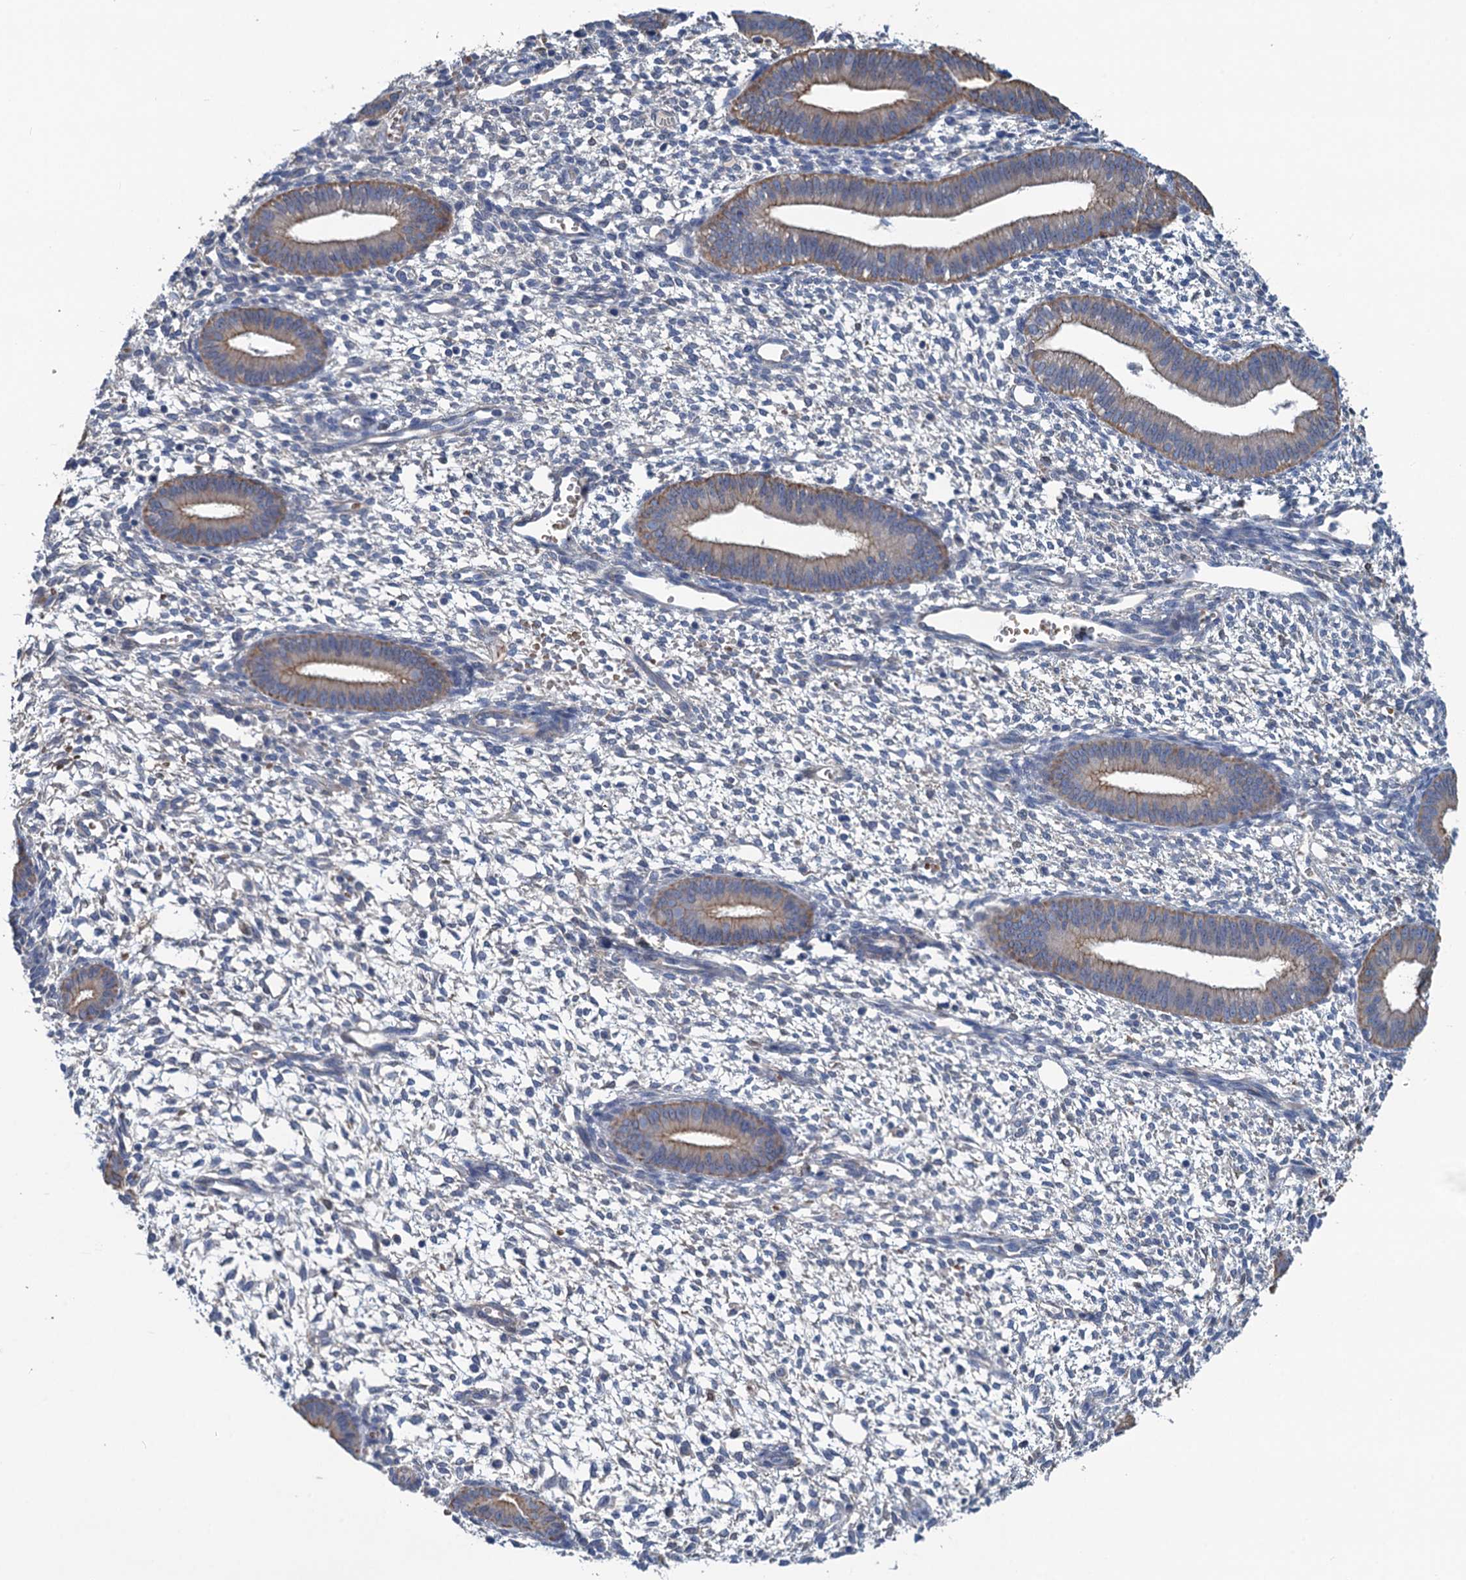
{"staining": {"intensity": "negative", "quantity": "none", "location": "none"}, "tissue": "endometrium", "cell_type": "Cells in endometrial stroma", "image_type": "normal", "snomed": [{"axis": "morphology", "description": "Normal tissue, NOS"}, {"axis": "topography", "description": "Endometrium"}], "caption": "Cells in endometrial stroma are negative for protein expression in unremarkable human endometrium.", "gene": "SMCO3", "patient": {"sex": "female", "age": 46}}